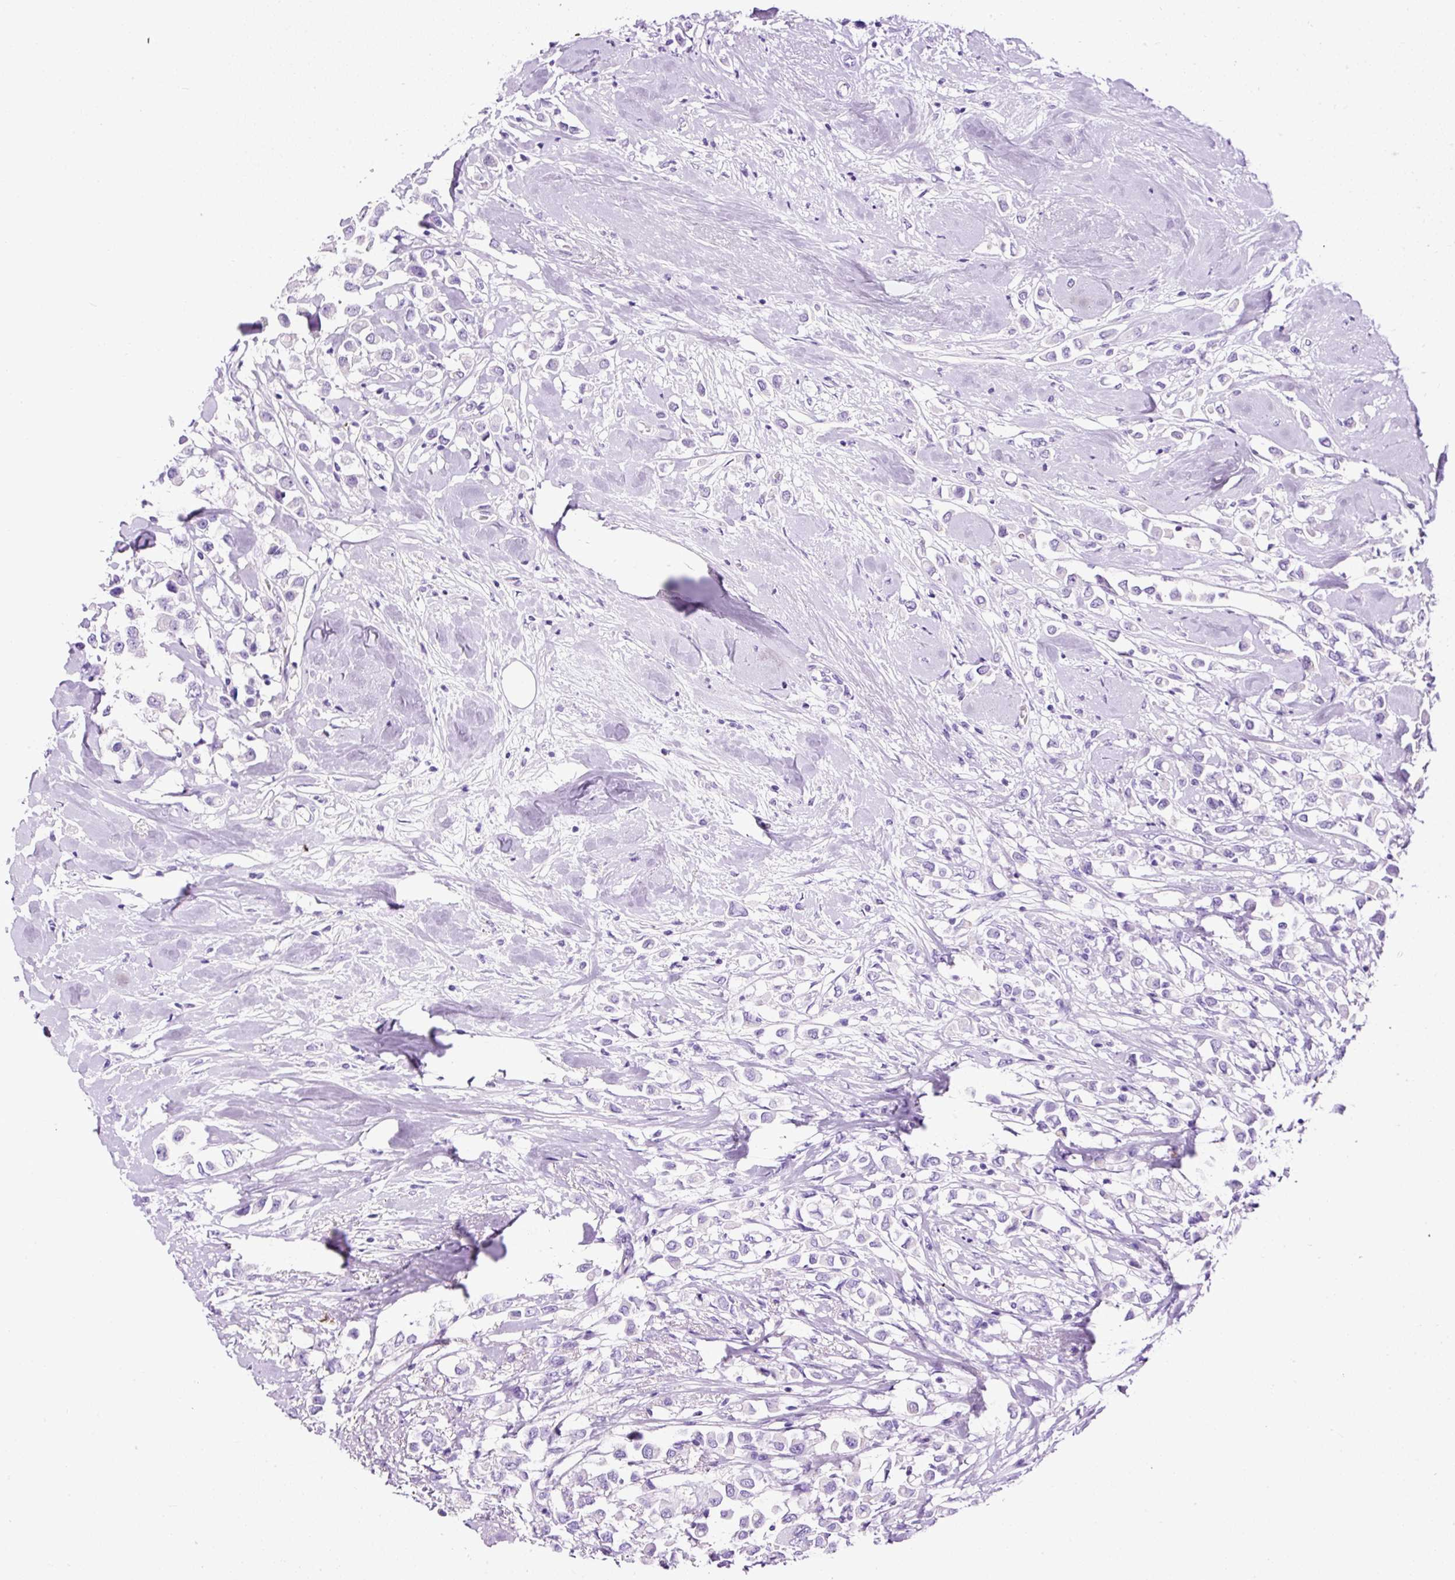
{"staining": {"intensity": "negative", "quantity": "none", "location": "none"}, "tissue": "breast cancer", "cell_type": "Tumor cells", "image_type": "cancer", "snomed": [{"axis": "morphology", "description": "Duct carcinoma"}, {"axis": "topography", "description": "Breast"}], "caption": "Immunohistochemistry (IHC) histopathology image of neoplastic tissue: human breast cancer stained with DAB (3,3'-diaminobenzidine) exhibits no significant protein staining in tumor cells.", "gene": "STOX2", "patient": {"sex": "female", "age": 61}}